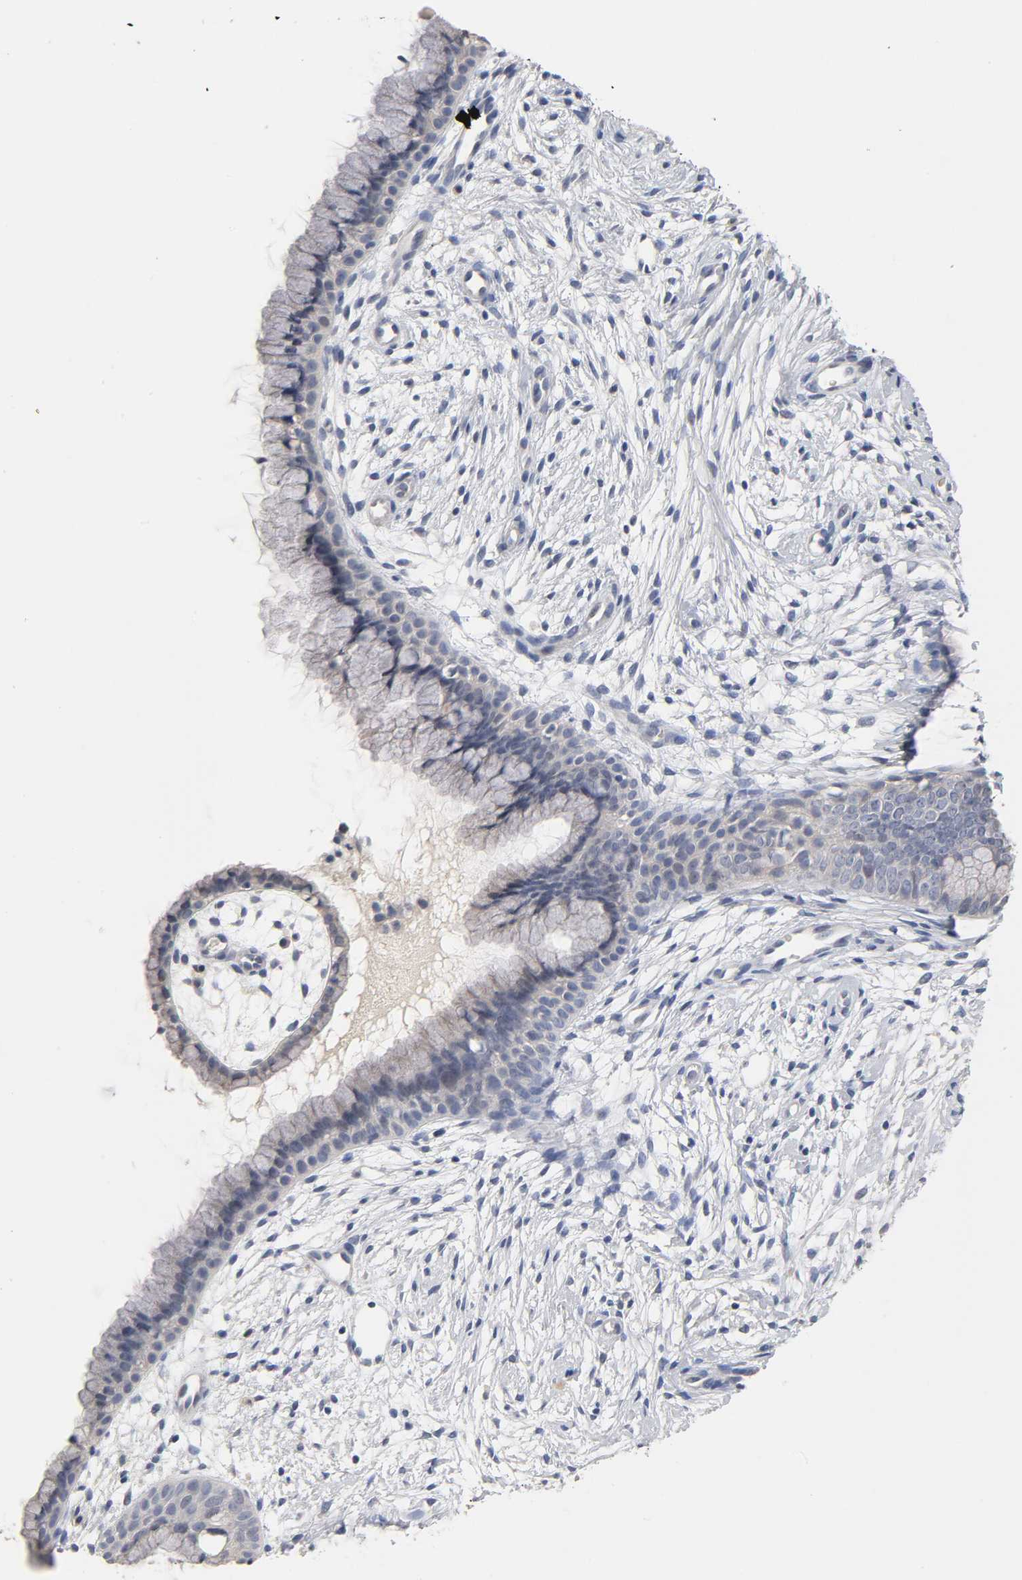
{"staining": {"intensity": "negative", "quantity": "none", "location": "none"}, "tissue": "cervix", "cell_type": "Glandular cells", "image_type": "normal", "snomed": [{"axis": "morphology", "description": "Normal tissue, NOS"}, {"axis": "topography", "description": "Cervix"}], "caption": "The image shows no staining of glandular cells in unremarkable cervix. The staining was performed using DAB to visualize the protein expression in brown, while the nuclei were stained in blue with hematoxylin (Magnification: 20x).", "gene": "OVOL1", "patient": {"sex": "female", "age": 39}}